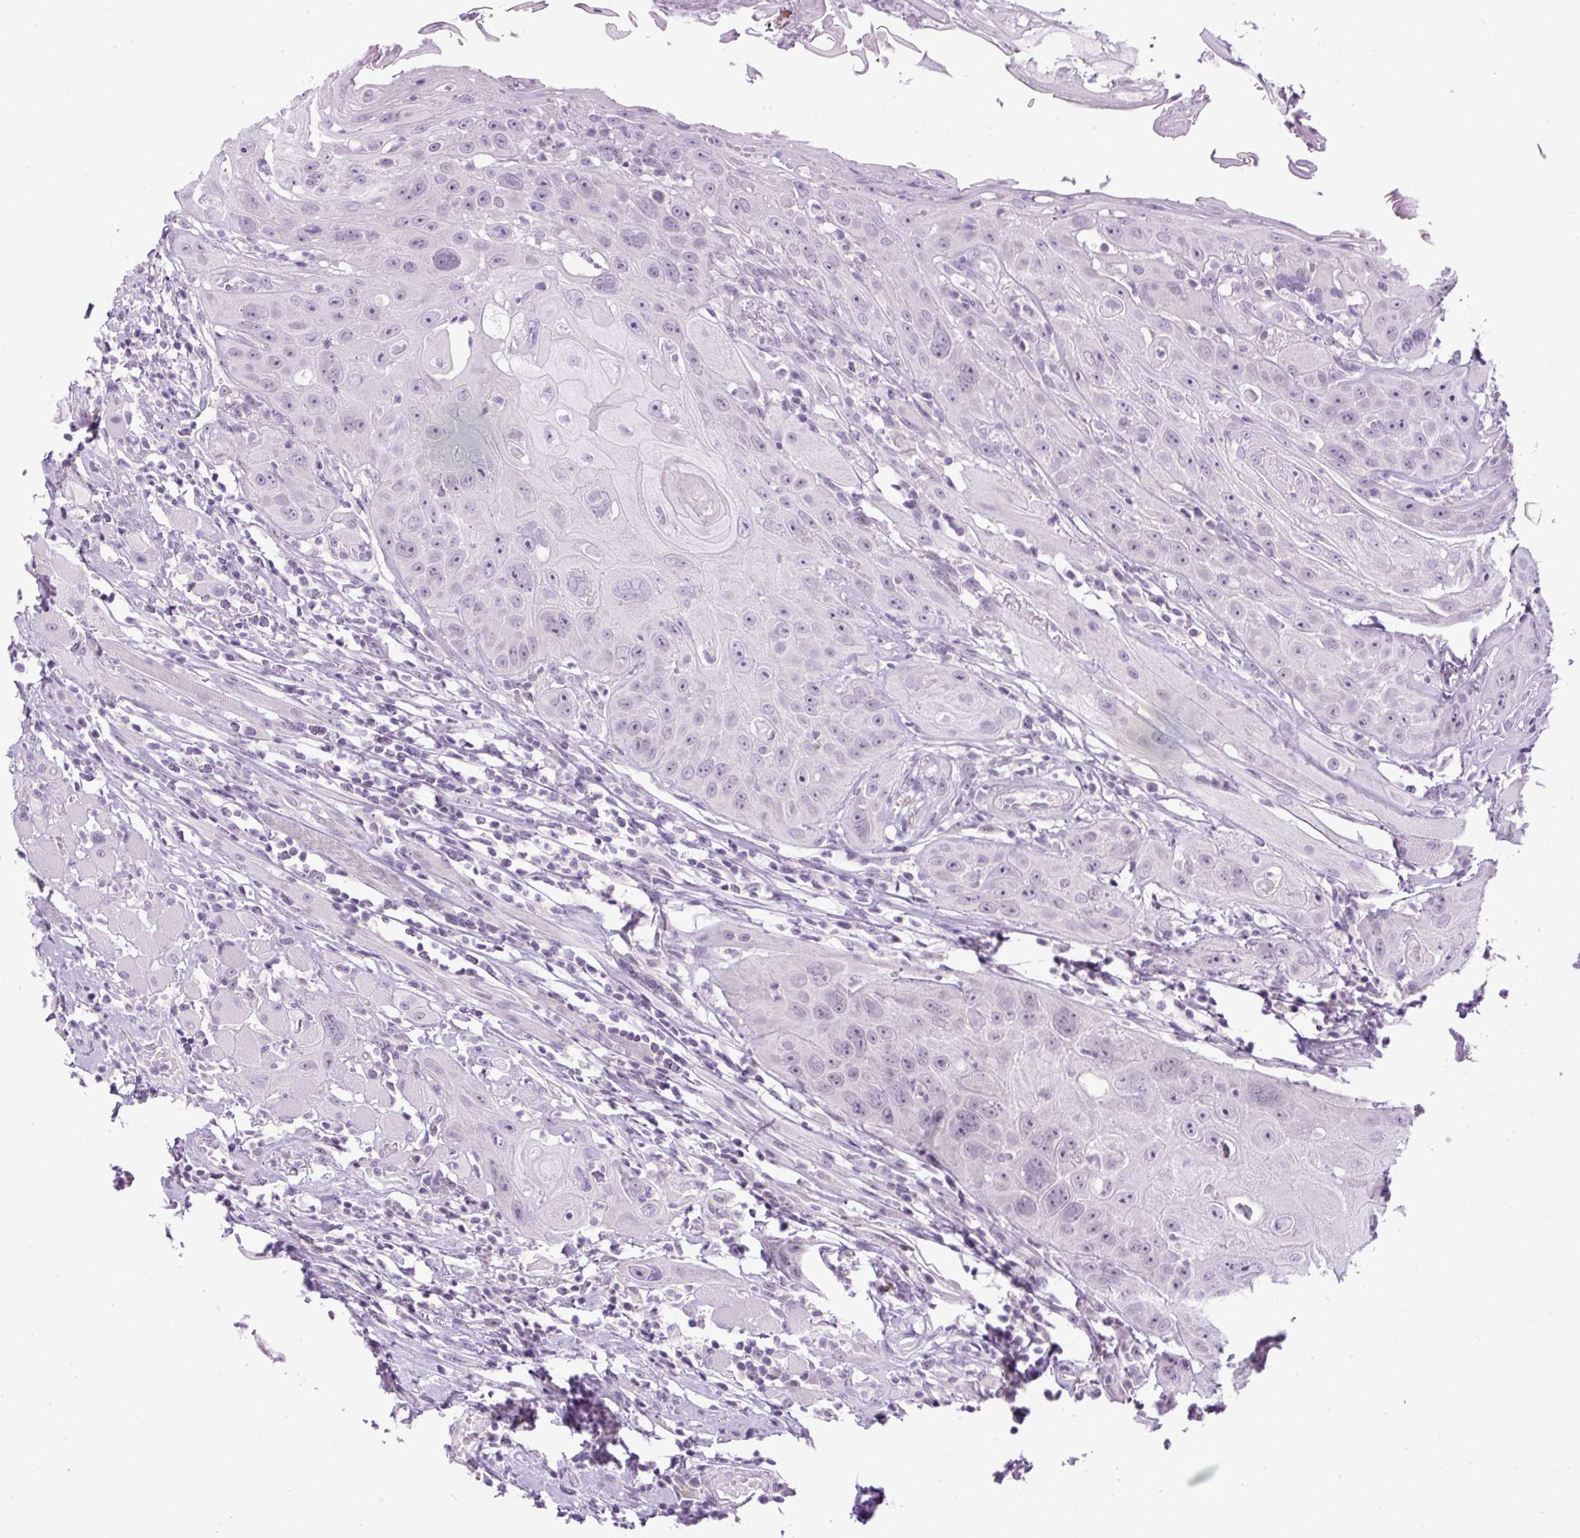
{"staining": {"intensity": "negative", "quantity": "none", "location": "none"}, "tissue": "head and neck cancer", "cell_type": "Tumor cells", "image_type": "cancer", "snomed": [{"axis": "morphology", "description": "Squamous cell carcinoma, NOS"}, {"axis": "topography", "description": "Head-Neck"}], "caption": "Image shows no significant protein expression in tumor cells of squamous cell carcinoma (head and neck).", "gene": "RHBDD2", "patient": {"sex": "female", "age": 59}}